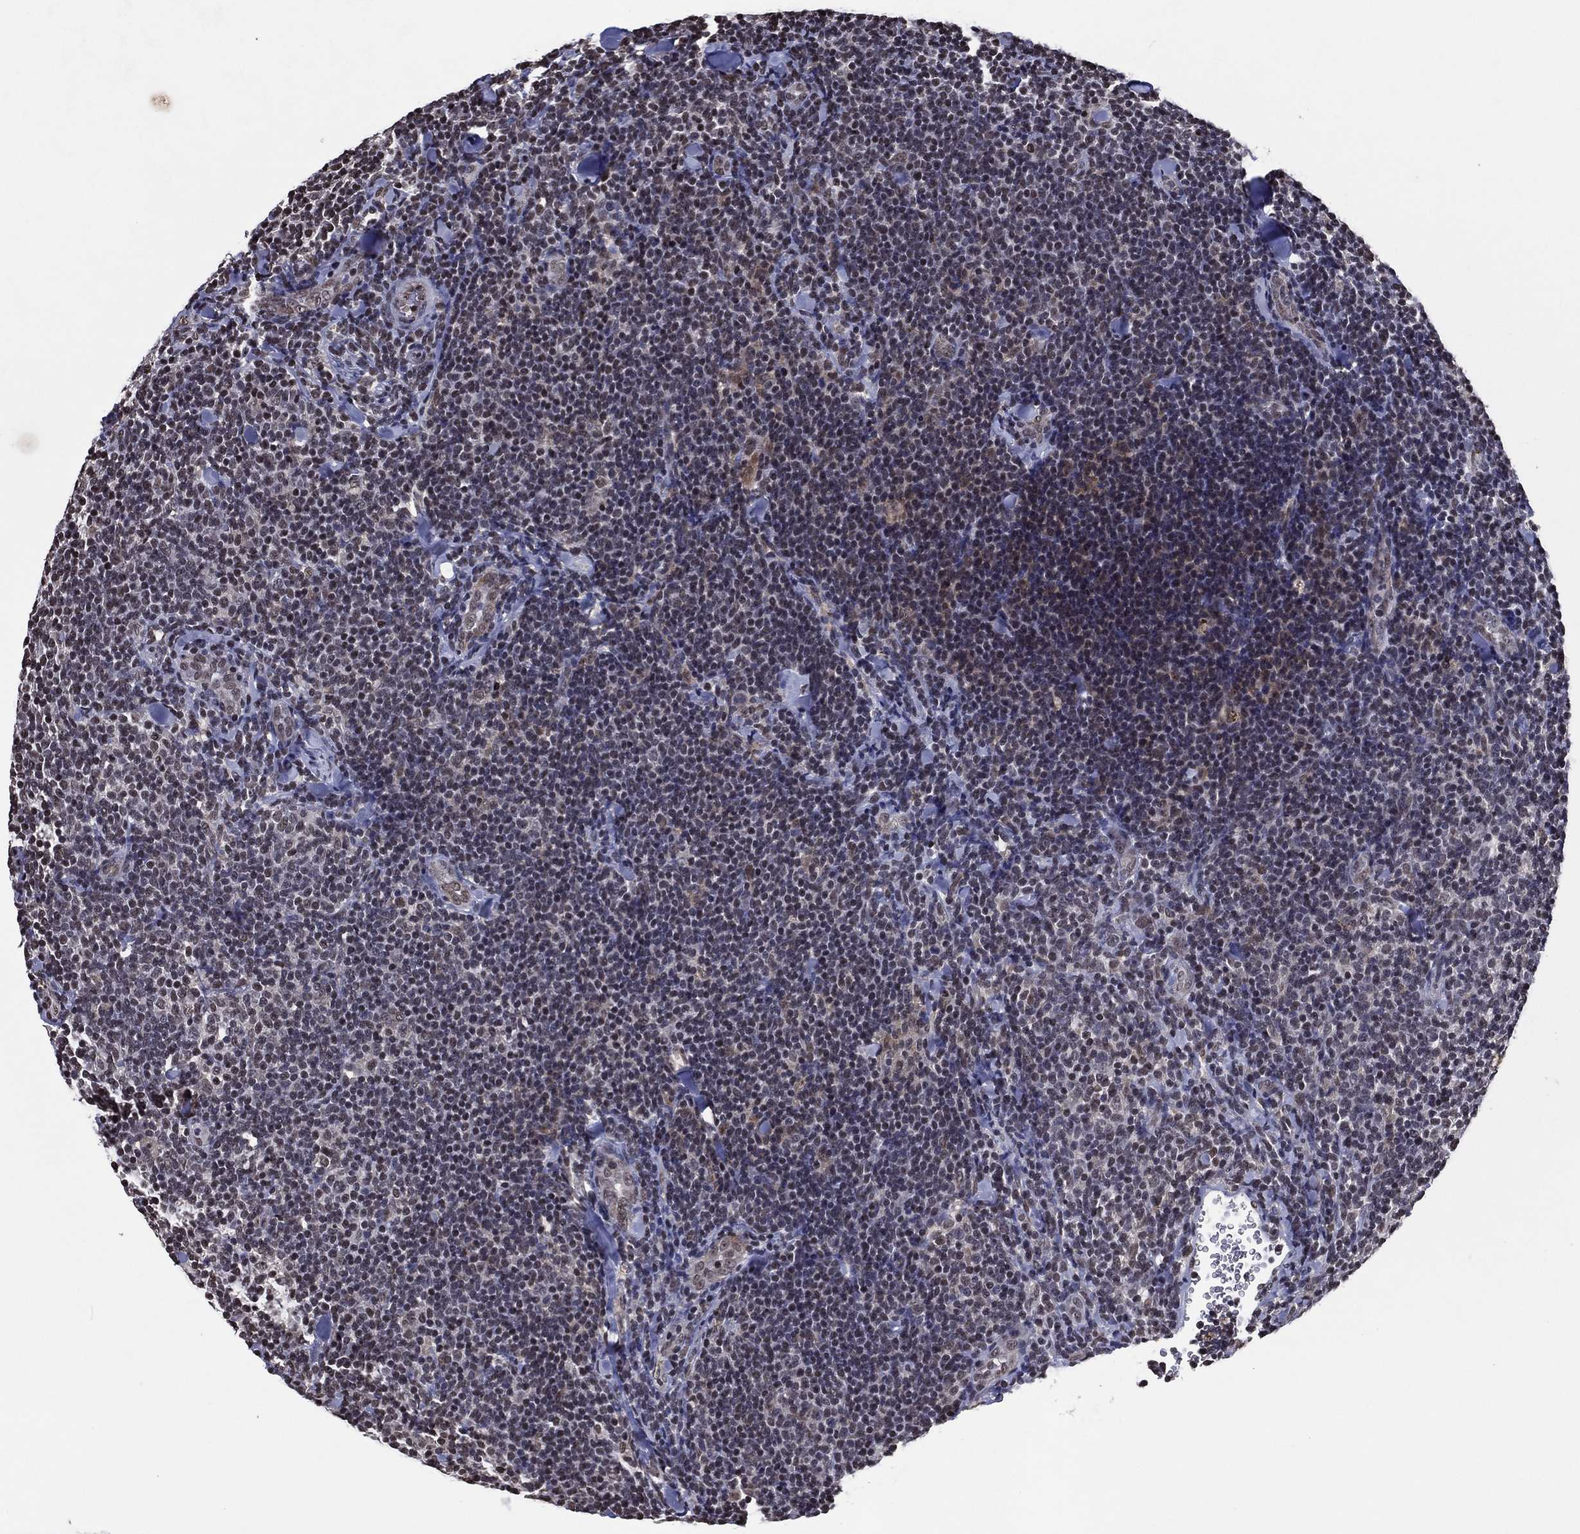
{"staining": {"intensity": "weak", "quantity": "<25%", "location": "nuclear"}, "tissue": "lymphoma", "cell_type": "Tumor cells", "image_type": "cancer", "snomed": [{"axis": "morphology", "description": "Malignant lymphoma, non-Hodgkin's type, Low grade"}, {"axis": "topography", "description": "Lymph node"}], "caption": "Micrograph shows no protein expression in tumor cells of lymphoma tissue. (Brightfield microscopy of DAB (3,3'-diaminobenzidine) immunohistochemistry (IHC) at high magnification).", "gene": "ZBTB42", "patient": {"sex": "female", "age": 56}}